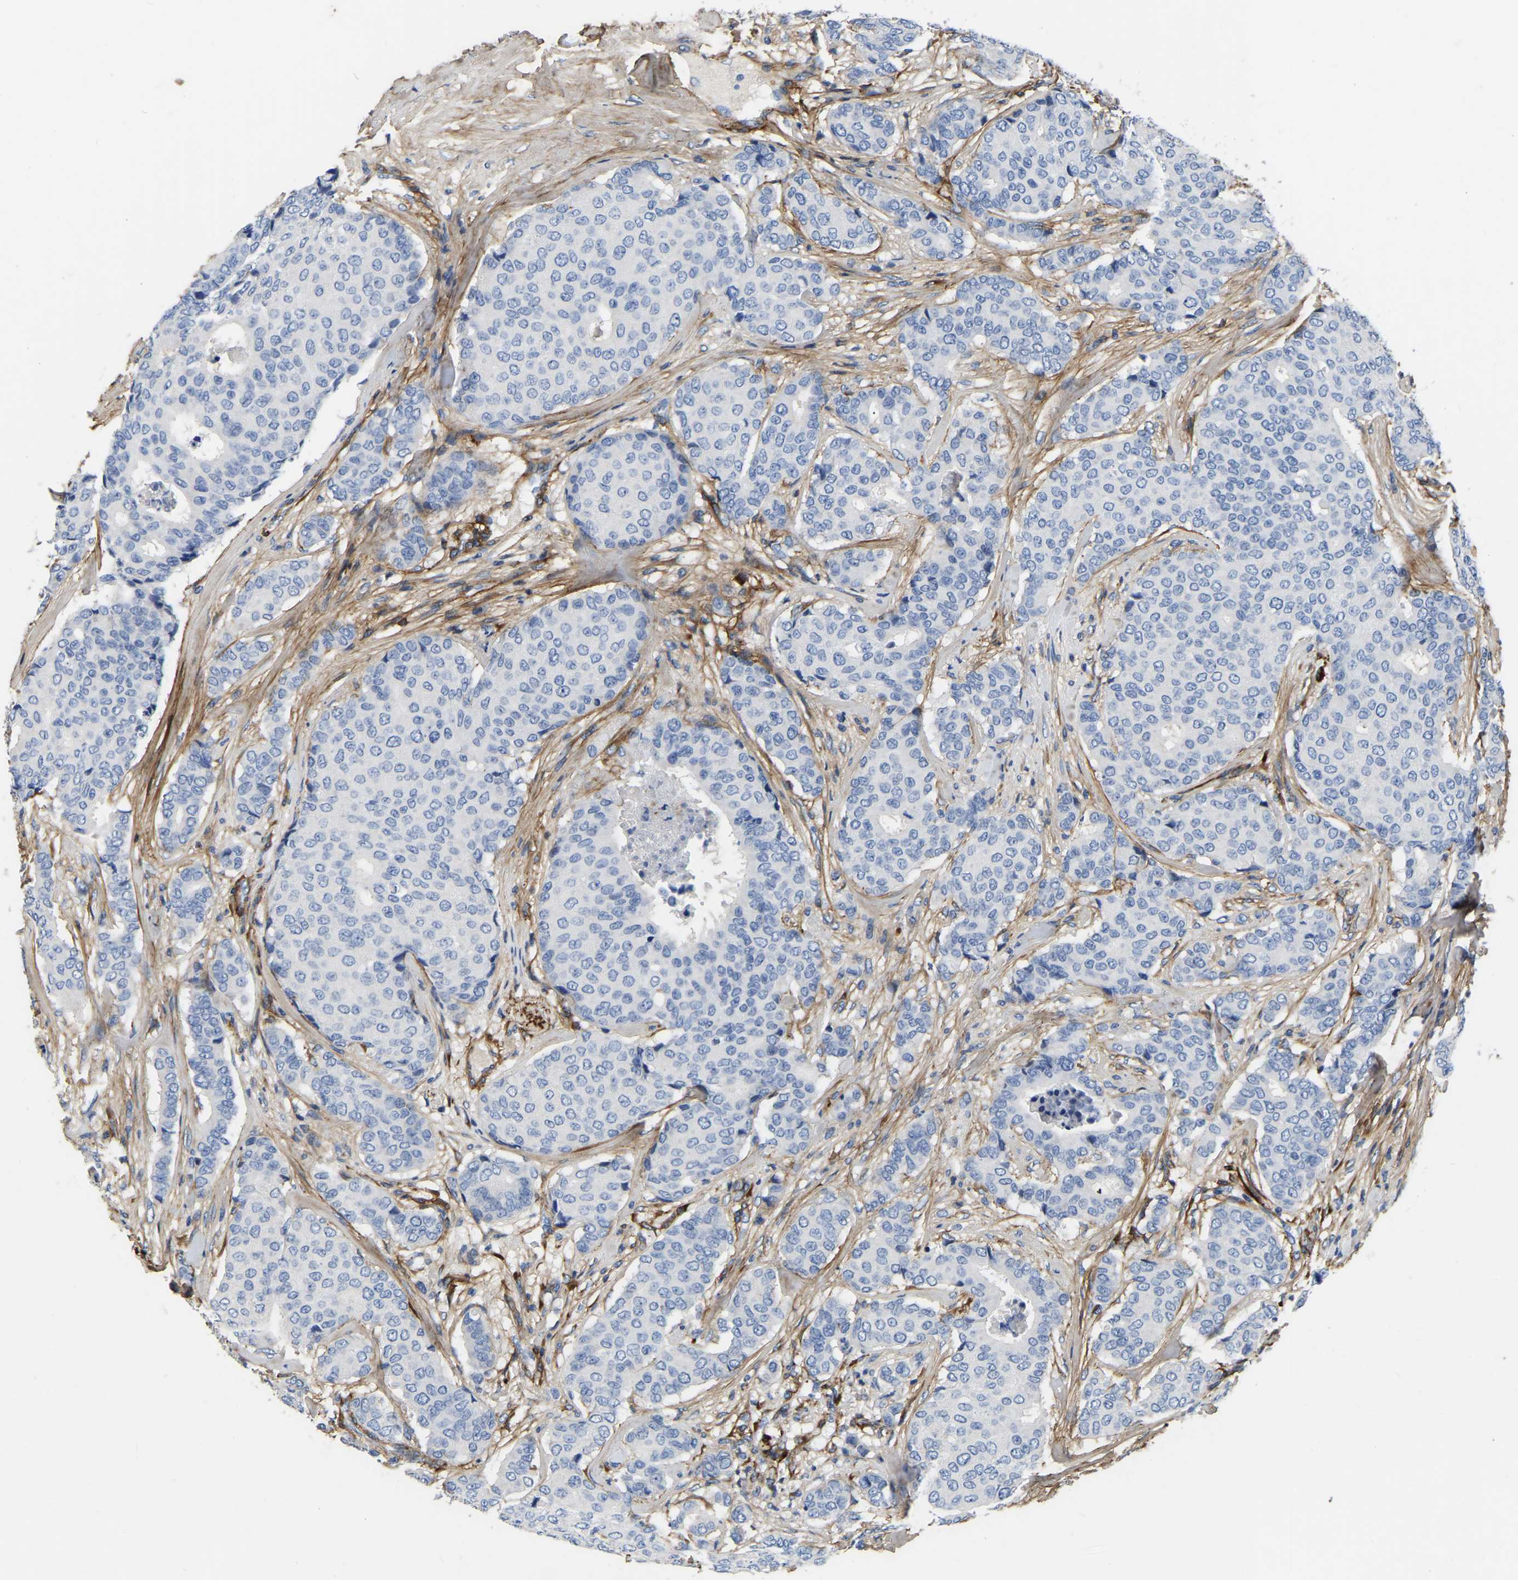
{"staining": {"intensity": "negative", "quantity": "none", "location": "none"}, "tissue": "breast cancer", "cell_type": "Tumor cells", "image_type": "cancer", "snomed": [{"axis": "morphology", "description": "Duct carcinoma"}, {"axis": "topography", "description": "Breast"}], "caption": "IHC image of neoplastic tissue: breast cancer (invasive ductal carcinoma) stained with DAB reveals no significant protein expression in tumor cells. Brightfield microscopy of immunohistochemistry stained with DAB (brown) and hematoxylin (blue), captured at high magnification.", "gene": "COL6A1", "patient": {"sex": "female", "age": 75}}